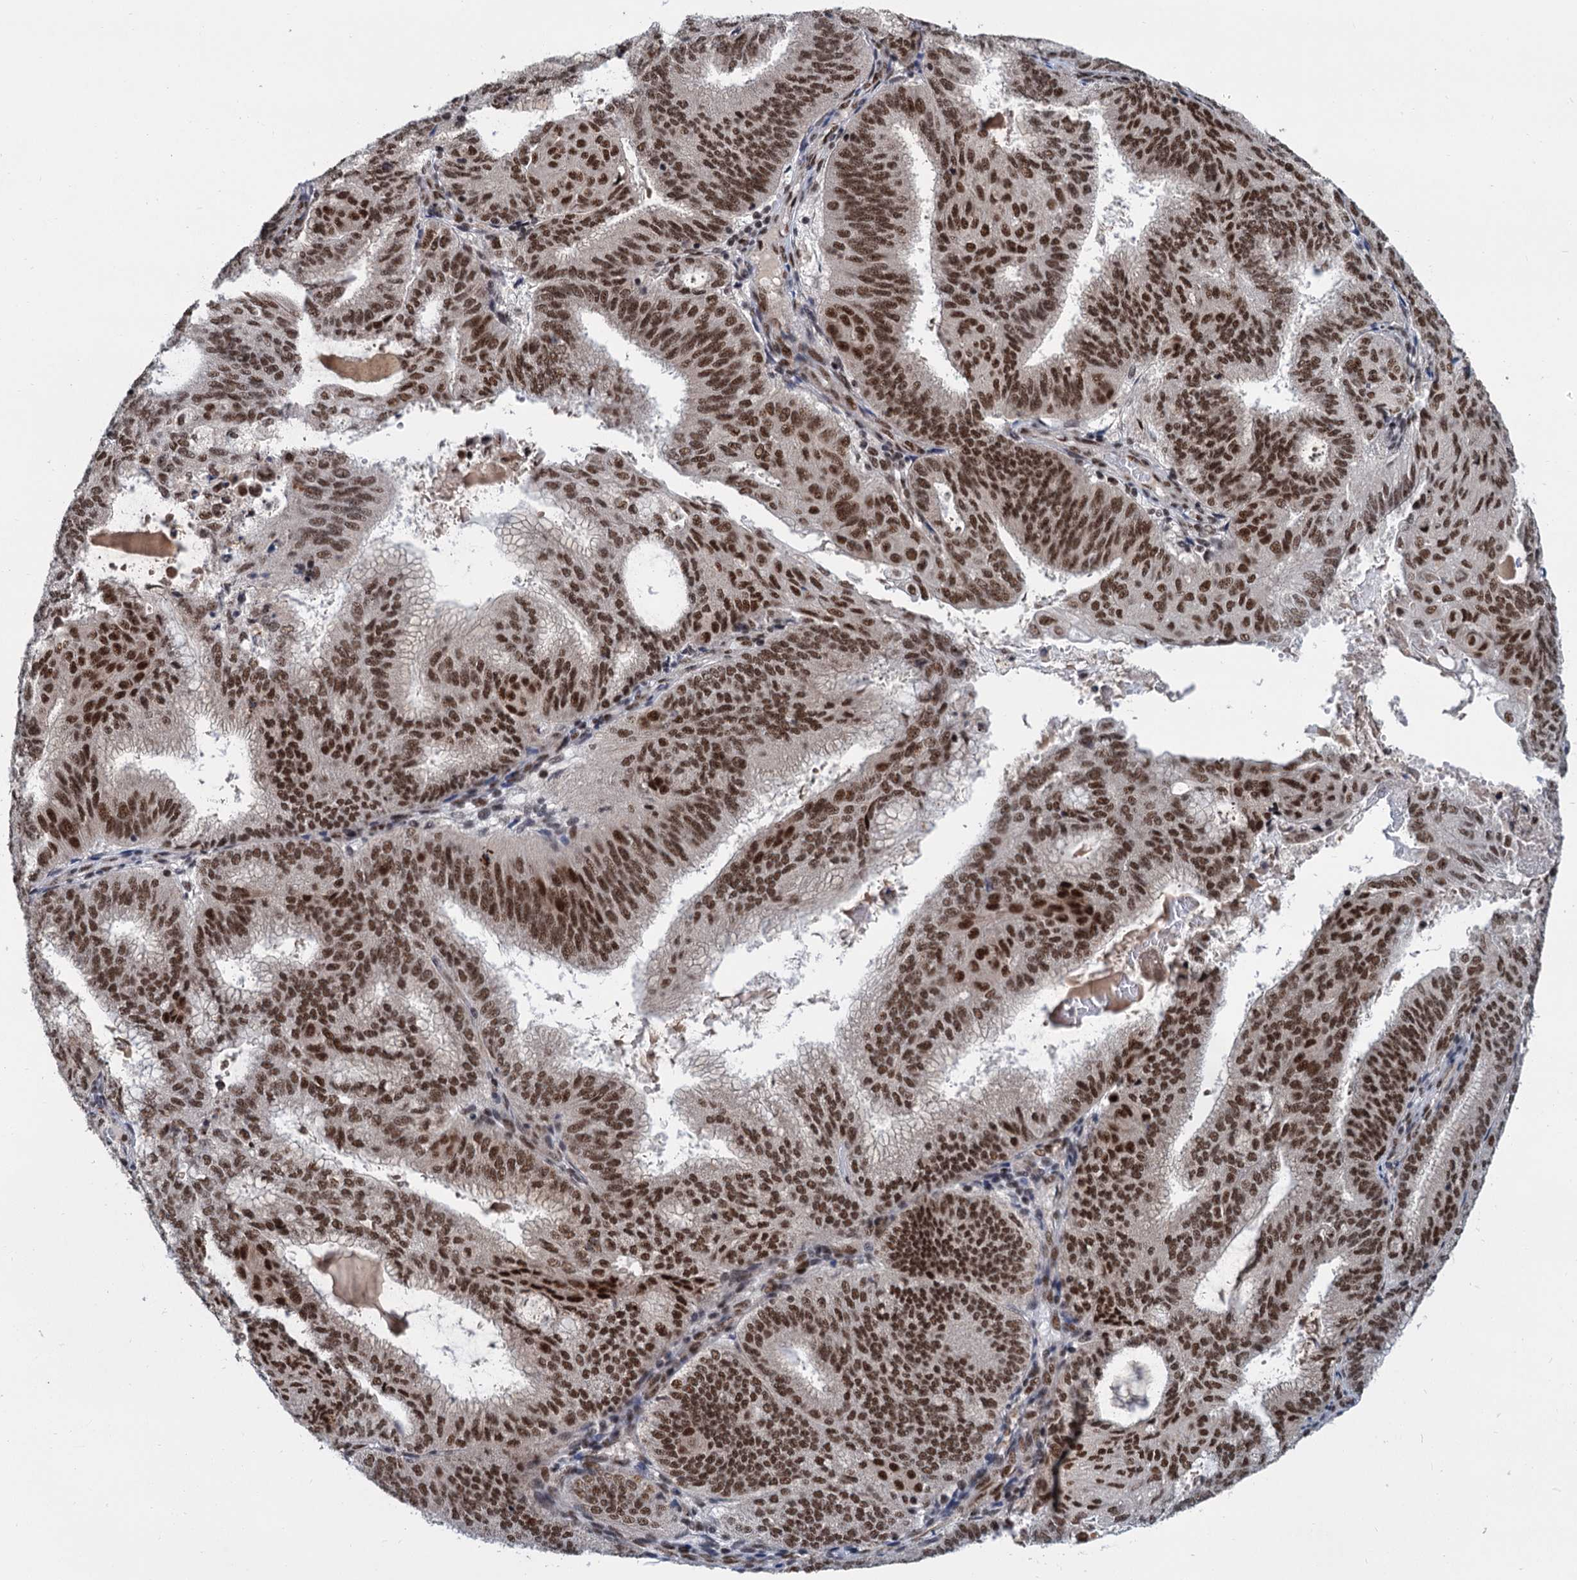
{"staining": {"intensity": "strong", "quantity": ">75%", "location": "nuclear"}, "tissue": "endometrial cancer", "cell_type": "Tumor cells", "image_type": "cancer", "snomed": [{"axis": "morphology", "description": "Adenocarcinoma, NOS"}, {"axis": "topography", "description": "Endometrium"}], "caption": "Immunohistochemical staining of endometrial cancer displays high levels of strong nuclear protein expression in approximately >75% of tumor cells.", "gene": "WBP4", "patient": {"sex": "female", "age": 49}}